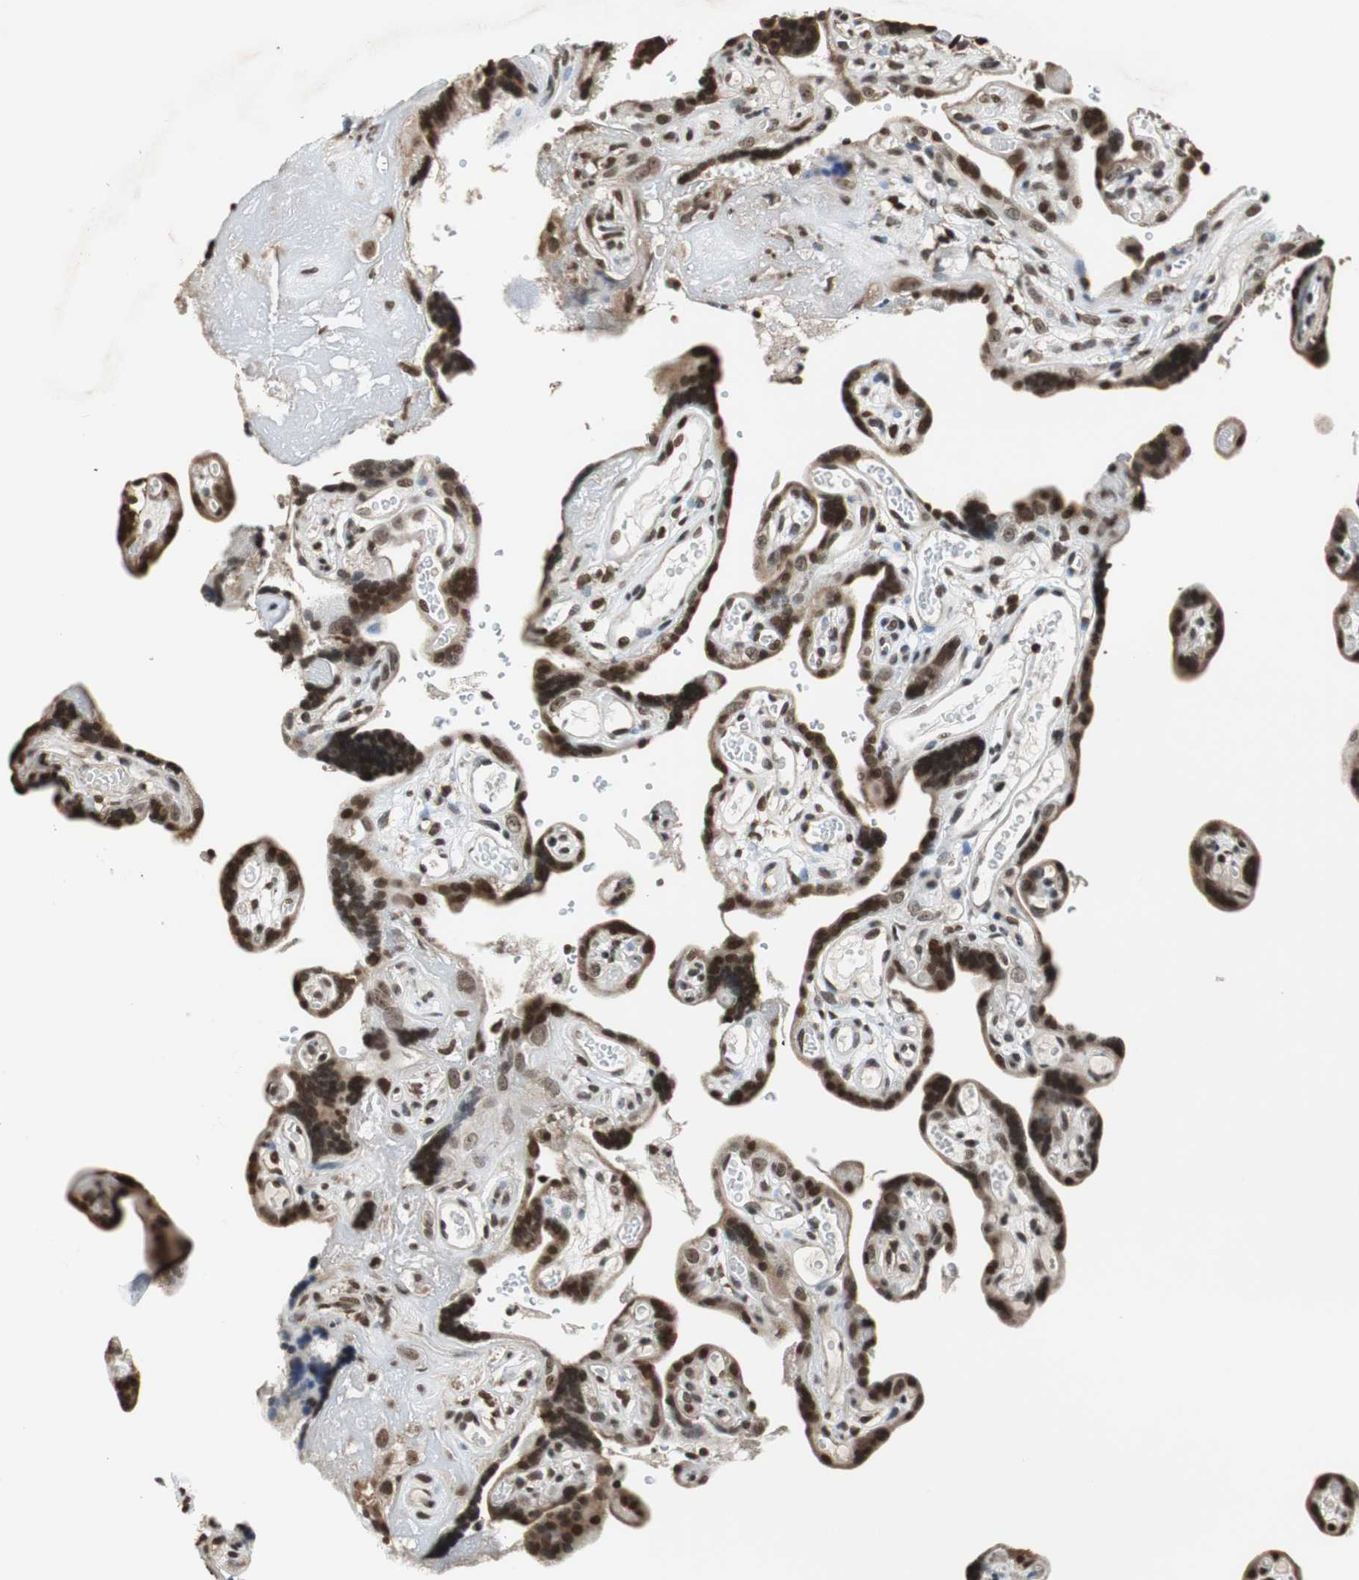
{"staining": {"intensity": "strong", "quantity": ">75%", "location": "nuclear"}, "tissue": "placenta", "cell_type": "Decidual cells", "image_type": "normal", "snomed": [{"axis": "morphology", "description": "Normal tissue, NOS"}, {"axis": "topography", "description": "Placenta"}], "caption": "Immunohistochemical staining of benign placenta exhibits >75% levels of strong nuclear protein positivity in approximately >75% of decidual cells.", "gene": "REST", "patient": {"sex": "female", "age": 30}}